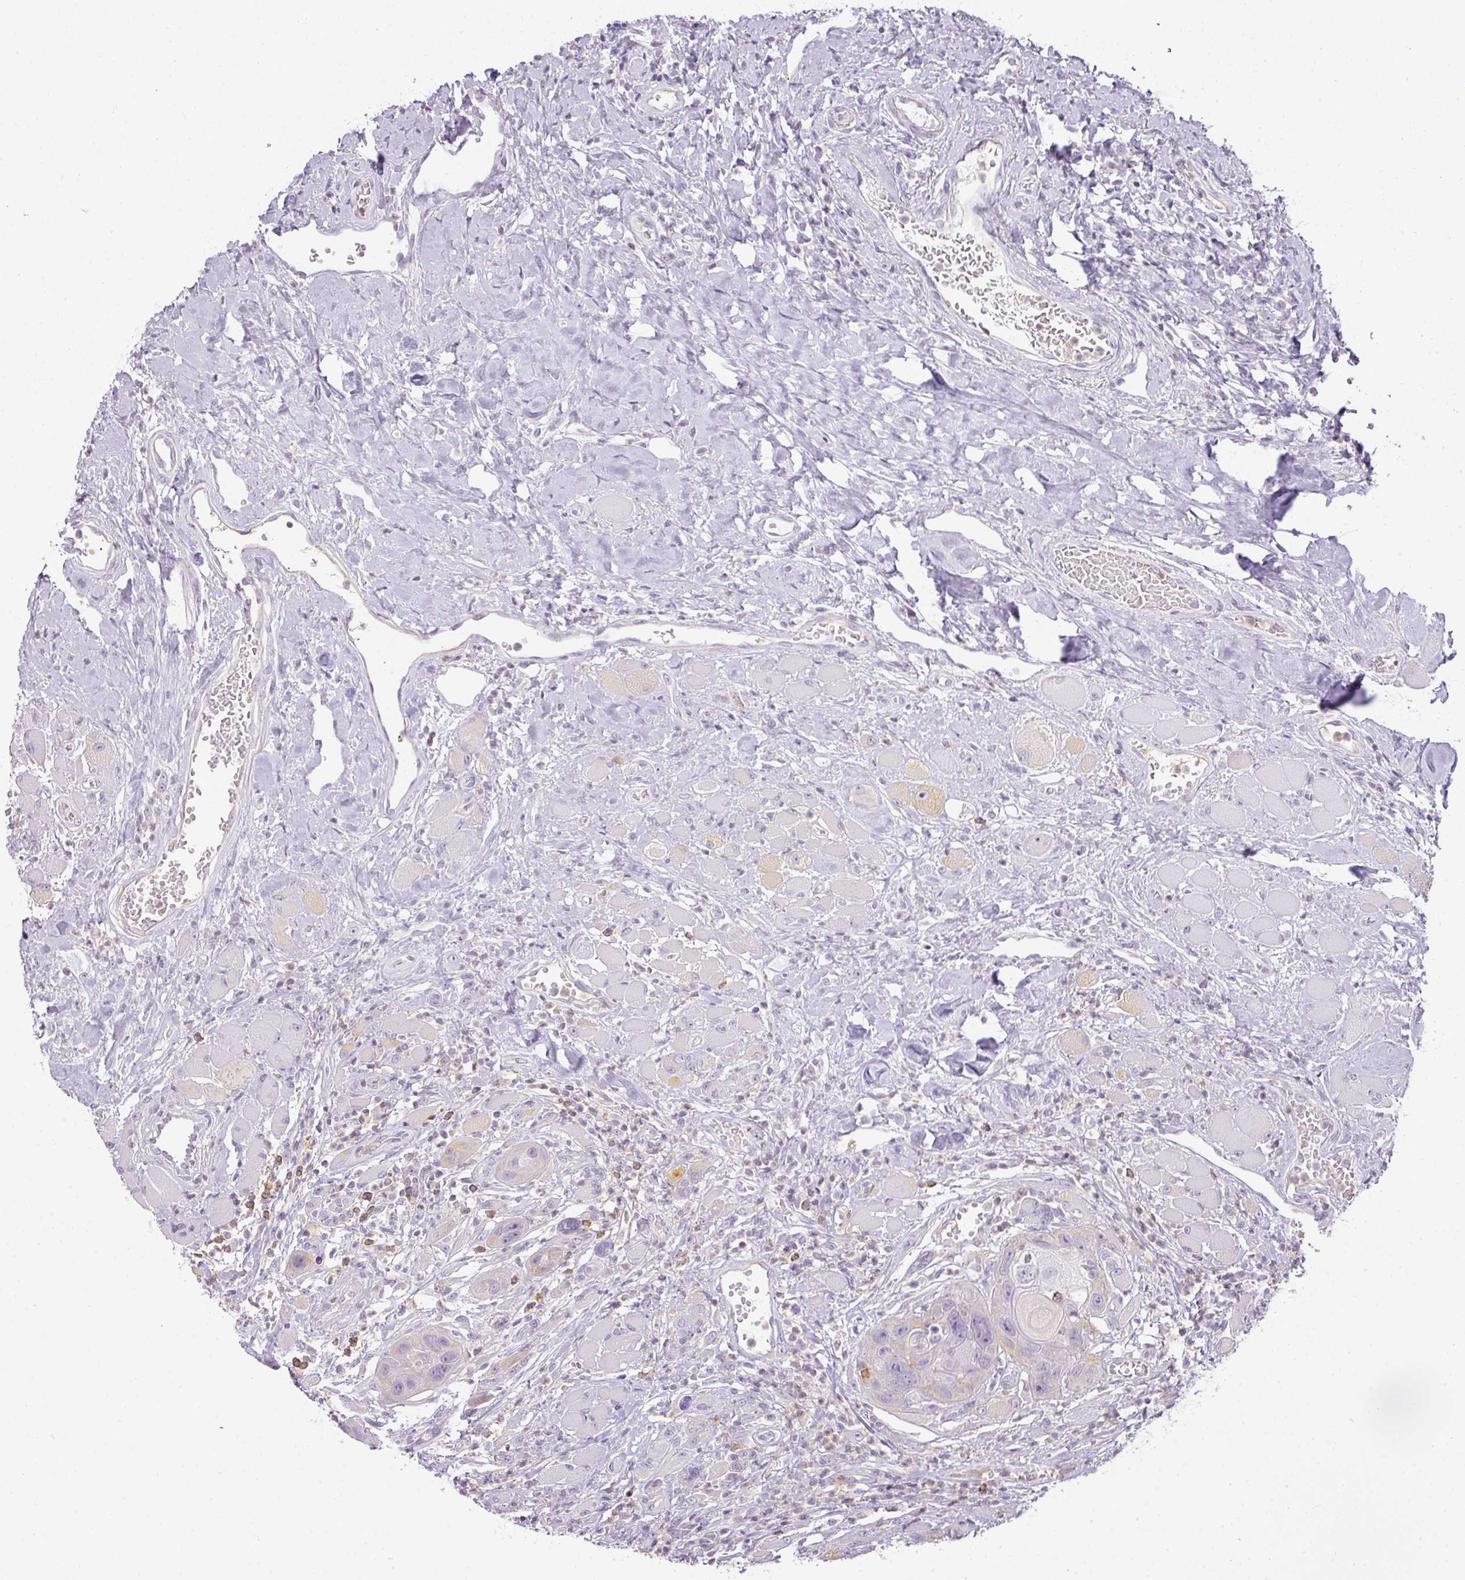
{"staining": {"intensity": "negative", "quantity": "none", "location": "none"}, "tissue": "head and neck cancer", "cell_type": "Tumor cells", "image_type": "cancer", "snomed": [{"axis": "morphology", "description": "Squamous cell carcinoma, NOS"}, {"axis": "topography", "description": "Head-Neck"}], "caption": "High magnification brightfield microscopy of head and neck cancer stained with DAB (3,3'-diaminobenzidine) (brown) and counterstained with hematoxylin (blue): tumor cells show no significant positivity.", "gene": "TMEM42", "patient": {"sex": "female", "age": 59}}